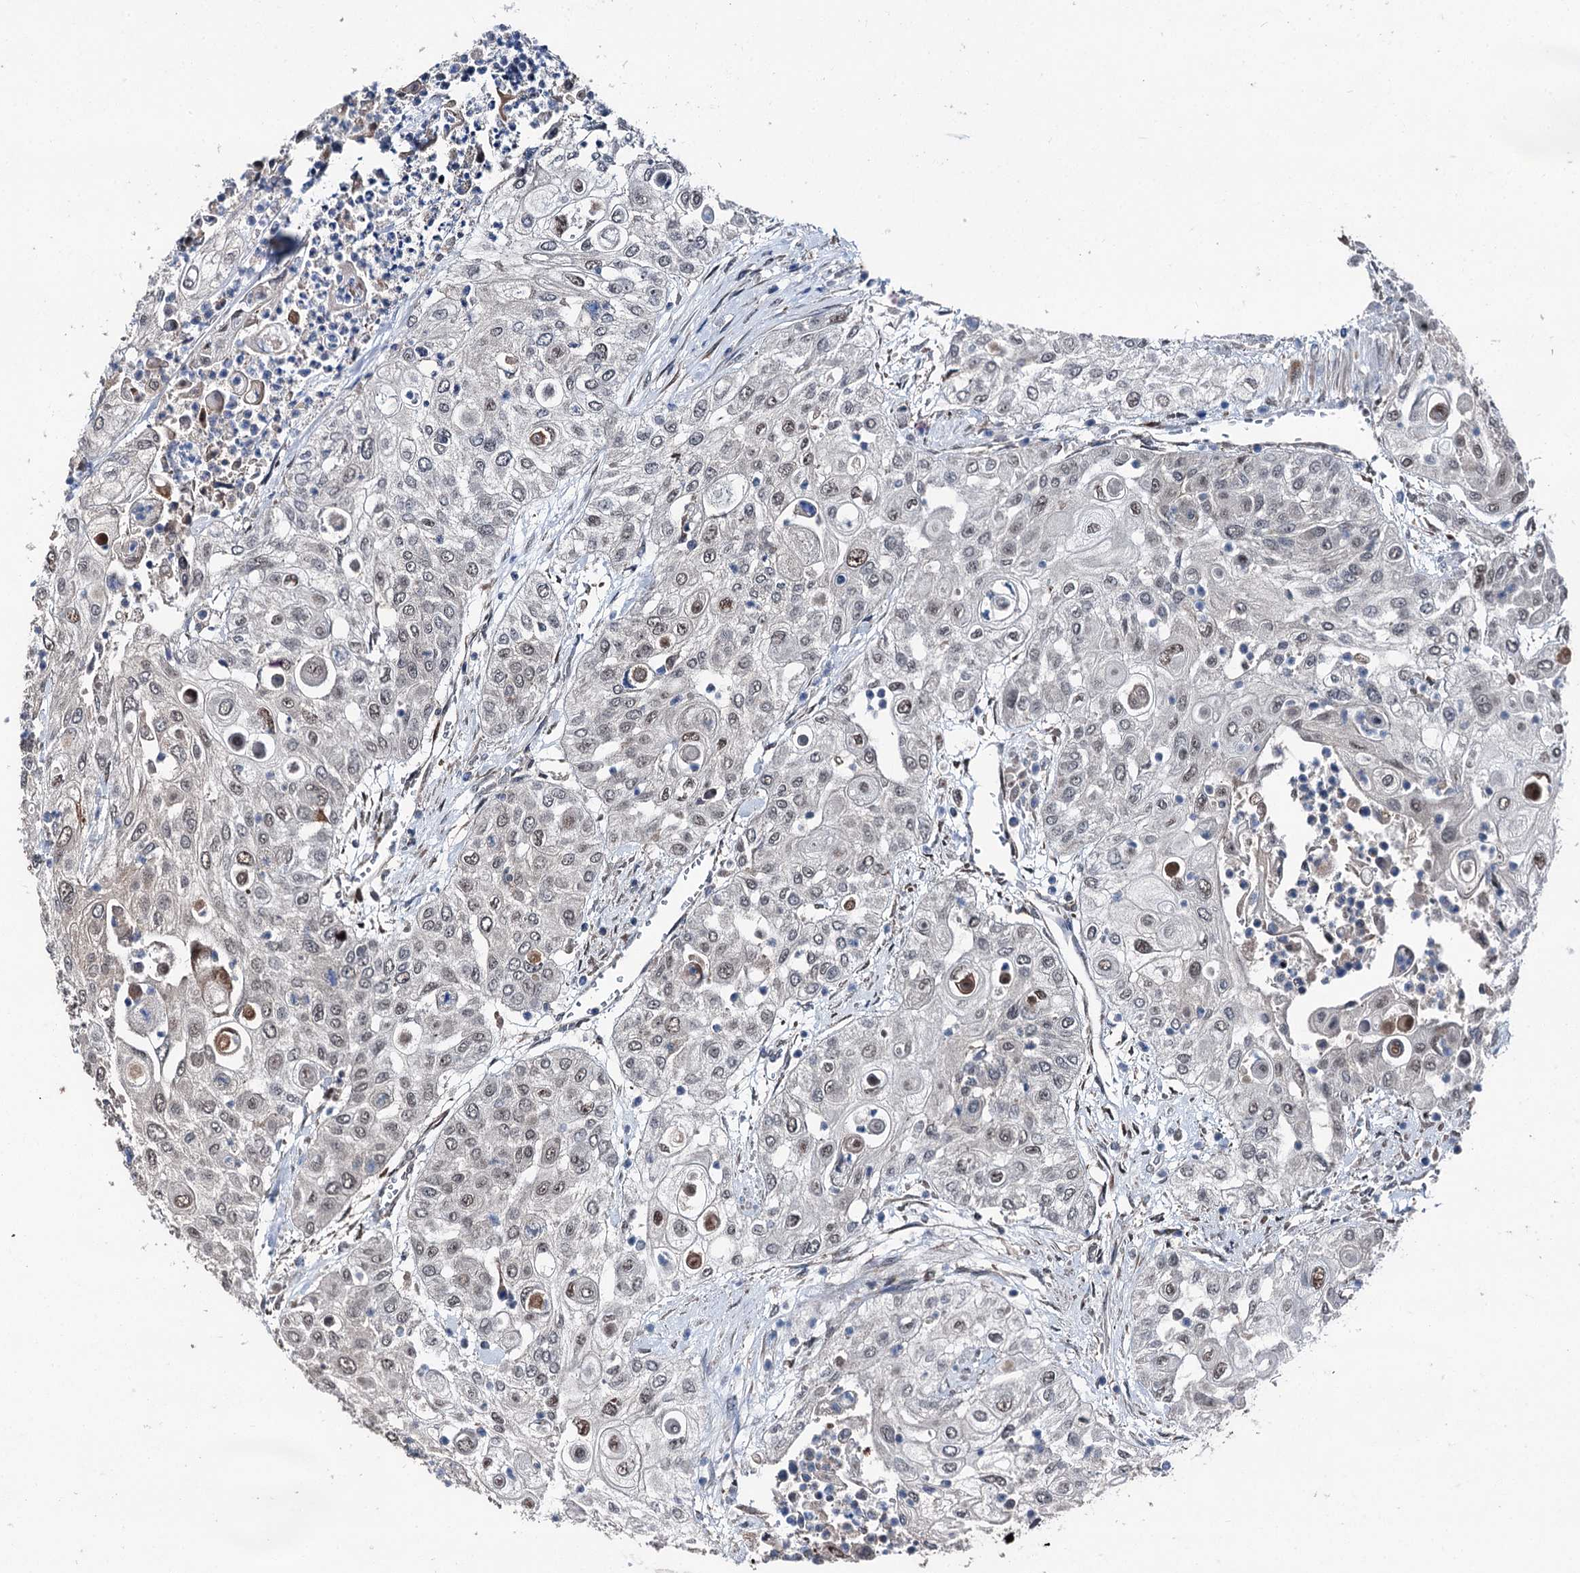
{"staining": {"intensity": "weak", "quantity": "<25%", "location": "nuclear"}, "tissue": "urothelial cancer", "cell_type": "Tumor cells", "image_type": "cancer", "snomed": [{"axis": "morphology", "description": "Urothelial carcinoma, High grade"}, {"axis": "topography", "description": "Urinary bladder"}], "caption": "IHC of human urothelial carcinoma (high-grade) shows no positivity in tumor cells.", "gene": "PSMD13", "patient": {"sex": "female", "age": 79}}